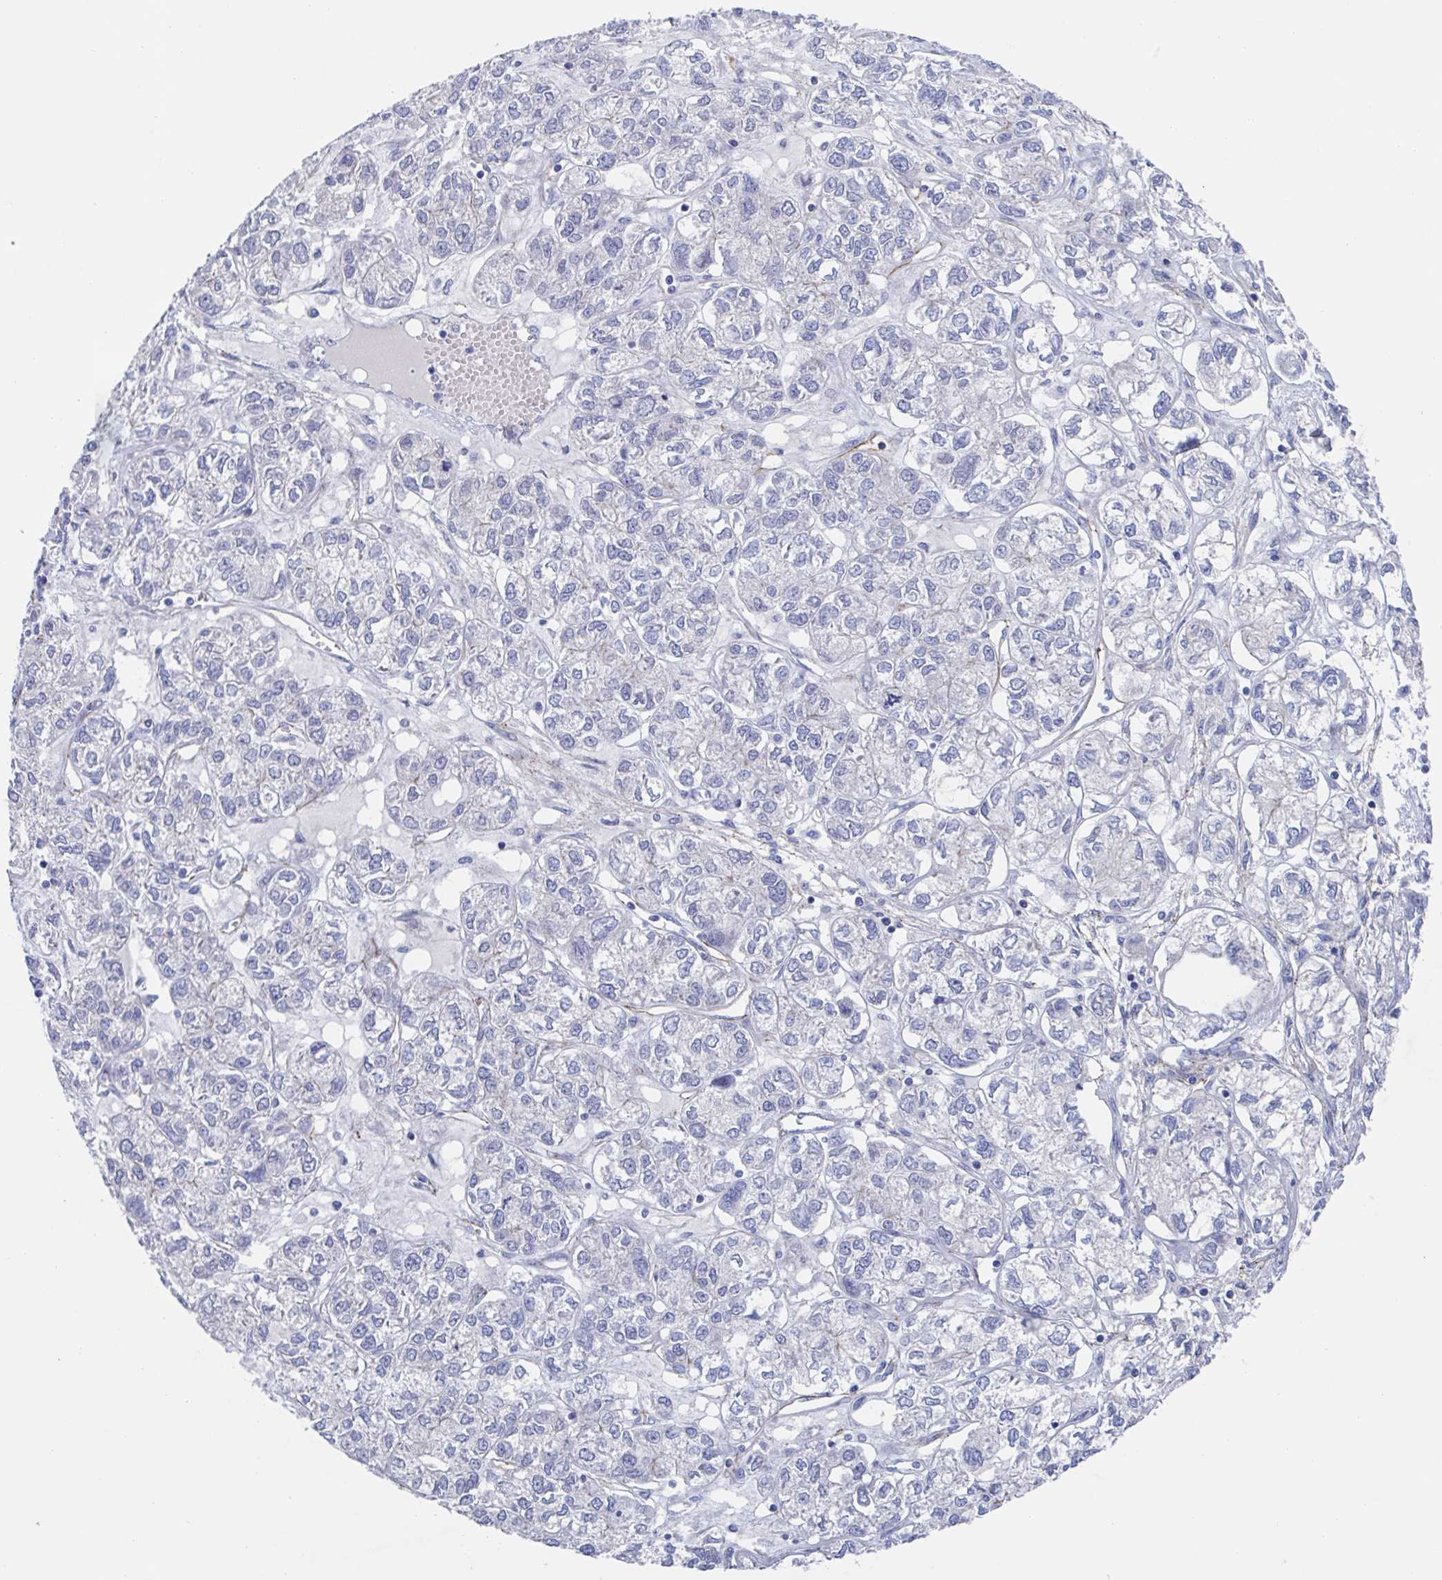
{"staining": {"intensity": "negative", "quantity": "none", "location": "none"}, "tissue": "ovarian cancer", "cell_type": "Tumor cells", "image_type": "cancer", "snomed": [{"axis": "morphology", "description": "Carcinoma, endometroid"}, {"axis": "topography", "description": "Ovary"}], "caption": "A histopathology image of ovarian endometroid carcinoma stained for a protein shows no brown staining in tumor cells.", "gene": "CDH2", "patient": {"sex": "female", "age": 64}}